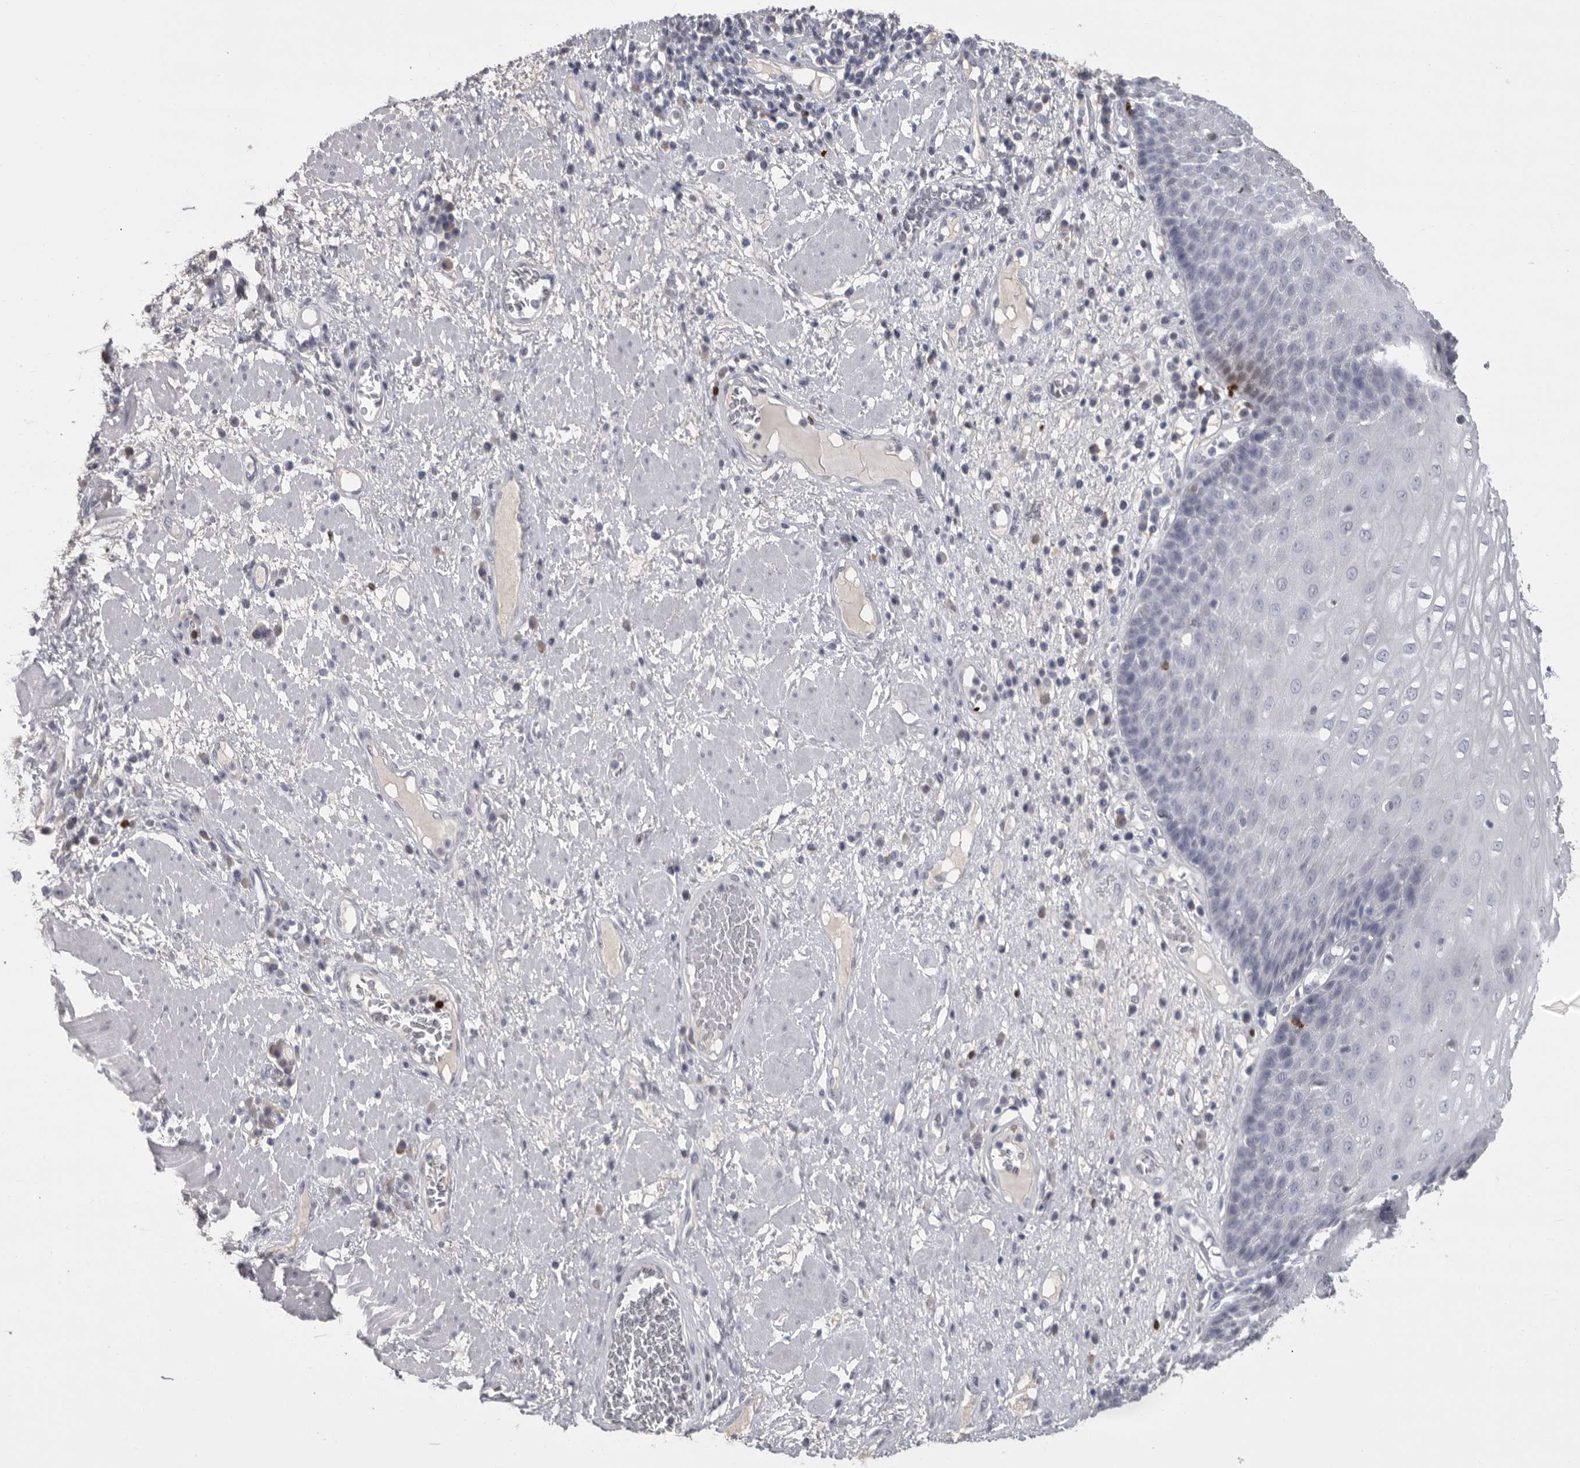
{"staining": {"intensity": "negative", "quantity": "none", "location": "none"}, "tissue": "esophagus", "cell_type": "Squamous epithelial cells", "image_type": "normal", "snomed": [{"axis": "morphology", "description": "Normal tissue, NOS"}, {"axis": "morphology", "description": "Adenocarcinoma, NOS"}, {"axis": "topography", "description": "Esophagus"}], "caption": "Immunohistochemistry micrograph of normal esophagus stained for a protein (brown), which shows no expression in squamous epithelial cells.", "gene": "GNLY", "patient": {"sex": "male", "age": 62}}